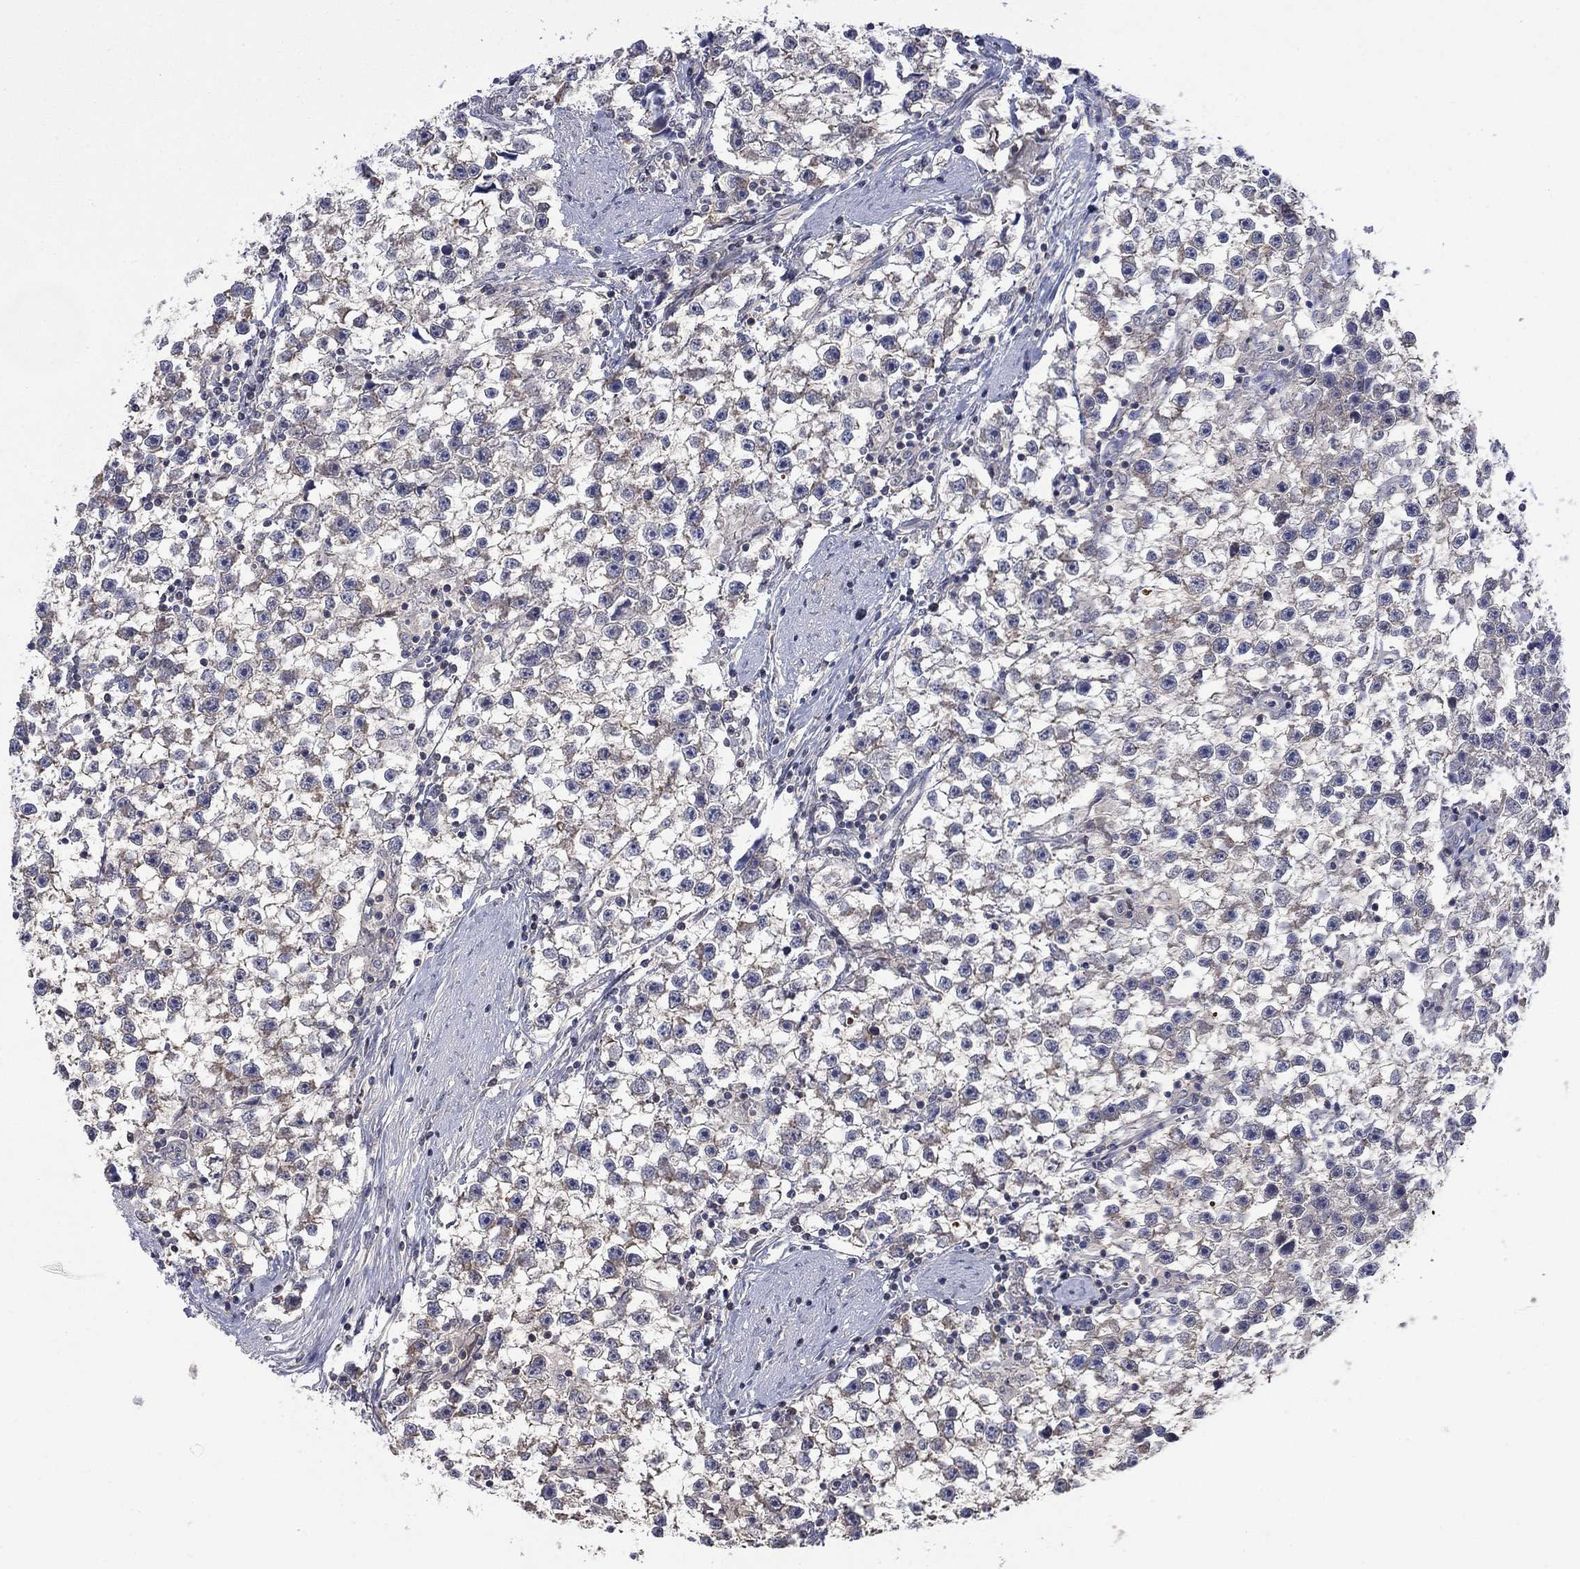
{"staining": {"intensity": "negative", "quantity": "none", "location": "none"}, "tissue": "testis cancer", "cell_type": "Tumor cells", "image_type": "cancer", "snomed": [{"axis": "morphology", "description": "Seminoma, NOS"}, {"axis": "topography", "description": "Testis"}], "caption": "Tumor cells are negative for brown protein staining in testis cancer (seminoma).", "gene": "PDZD2", "patient": {"sex": "male", "age": 59}}